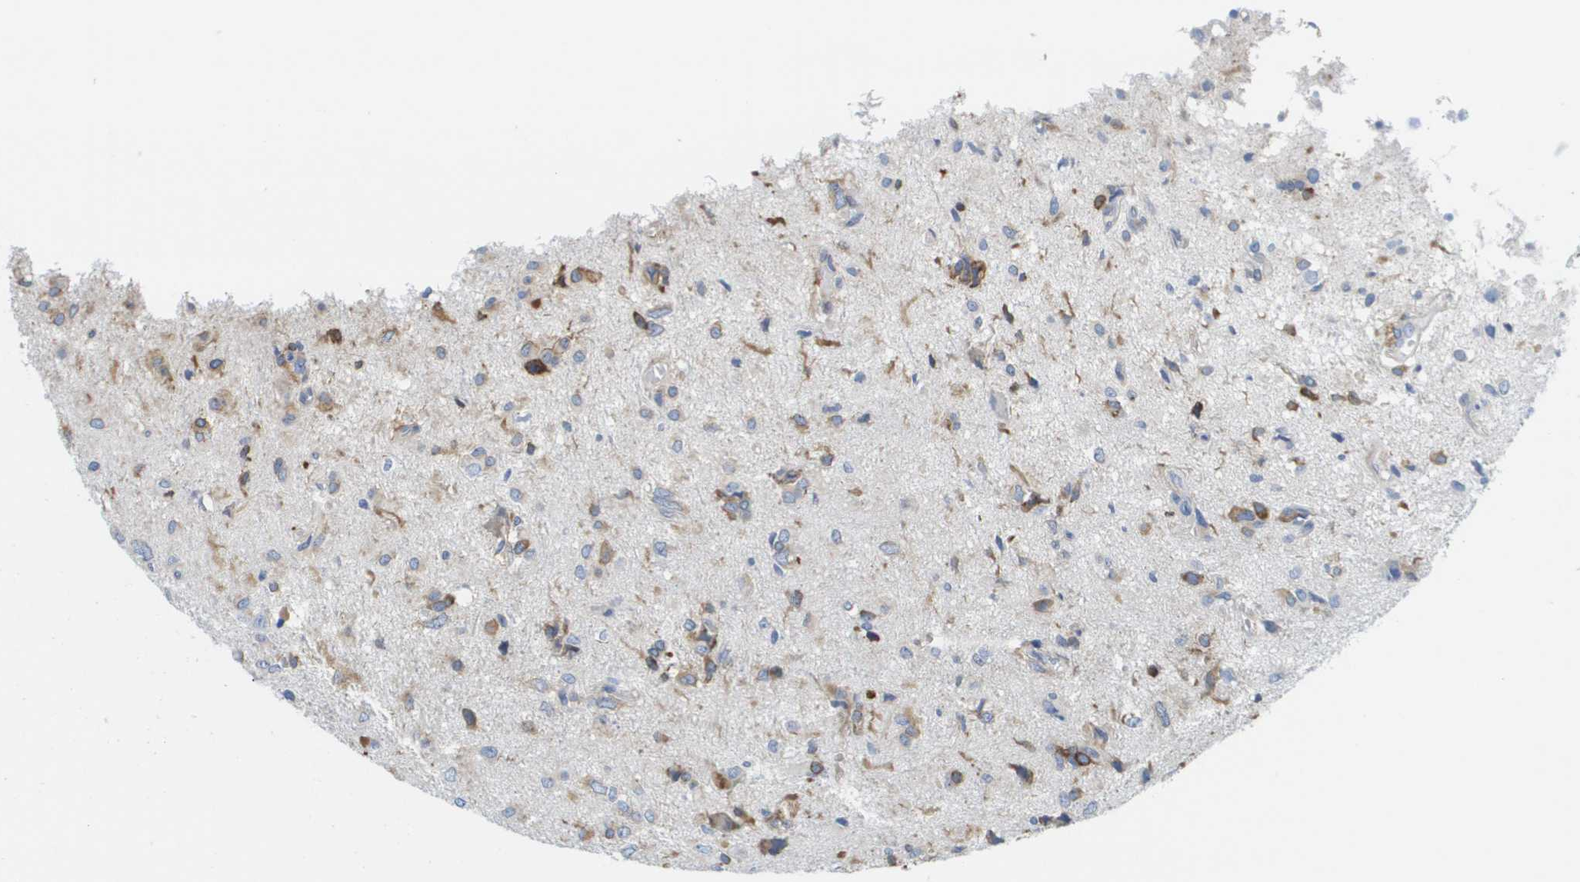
{"staining": {"intensity": "moderate", "quantity": "<25%", "location": "cytoplasmic/membranous"}, "tissue": "glioma", "cell_type": "Tumor cells", "image_type": "cancer", "snomed": [{"axis": "morphology", "description": "Glioma, malignant, High grade"}, {"axis": "topography", "description": "Brain"}], "caption": "Glioma was stained to show a protein in brown. There is low levels of moderate cytoplasmic/membranous staining in approximately <25% of tumor cells.", "gene": "ST3GAL2", "patient": {"sex": "female", "age": 59}}